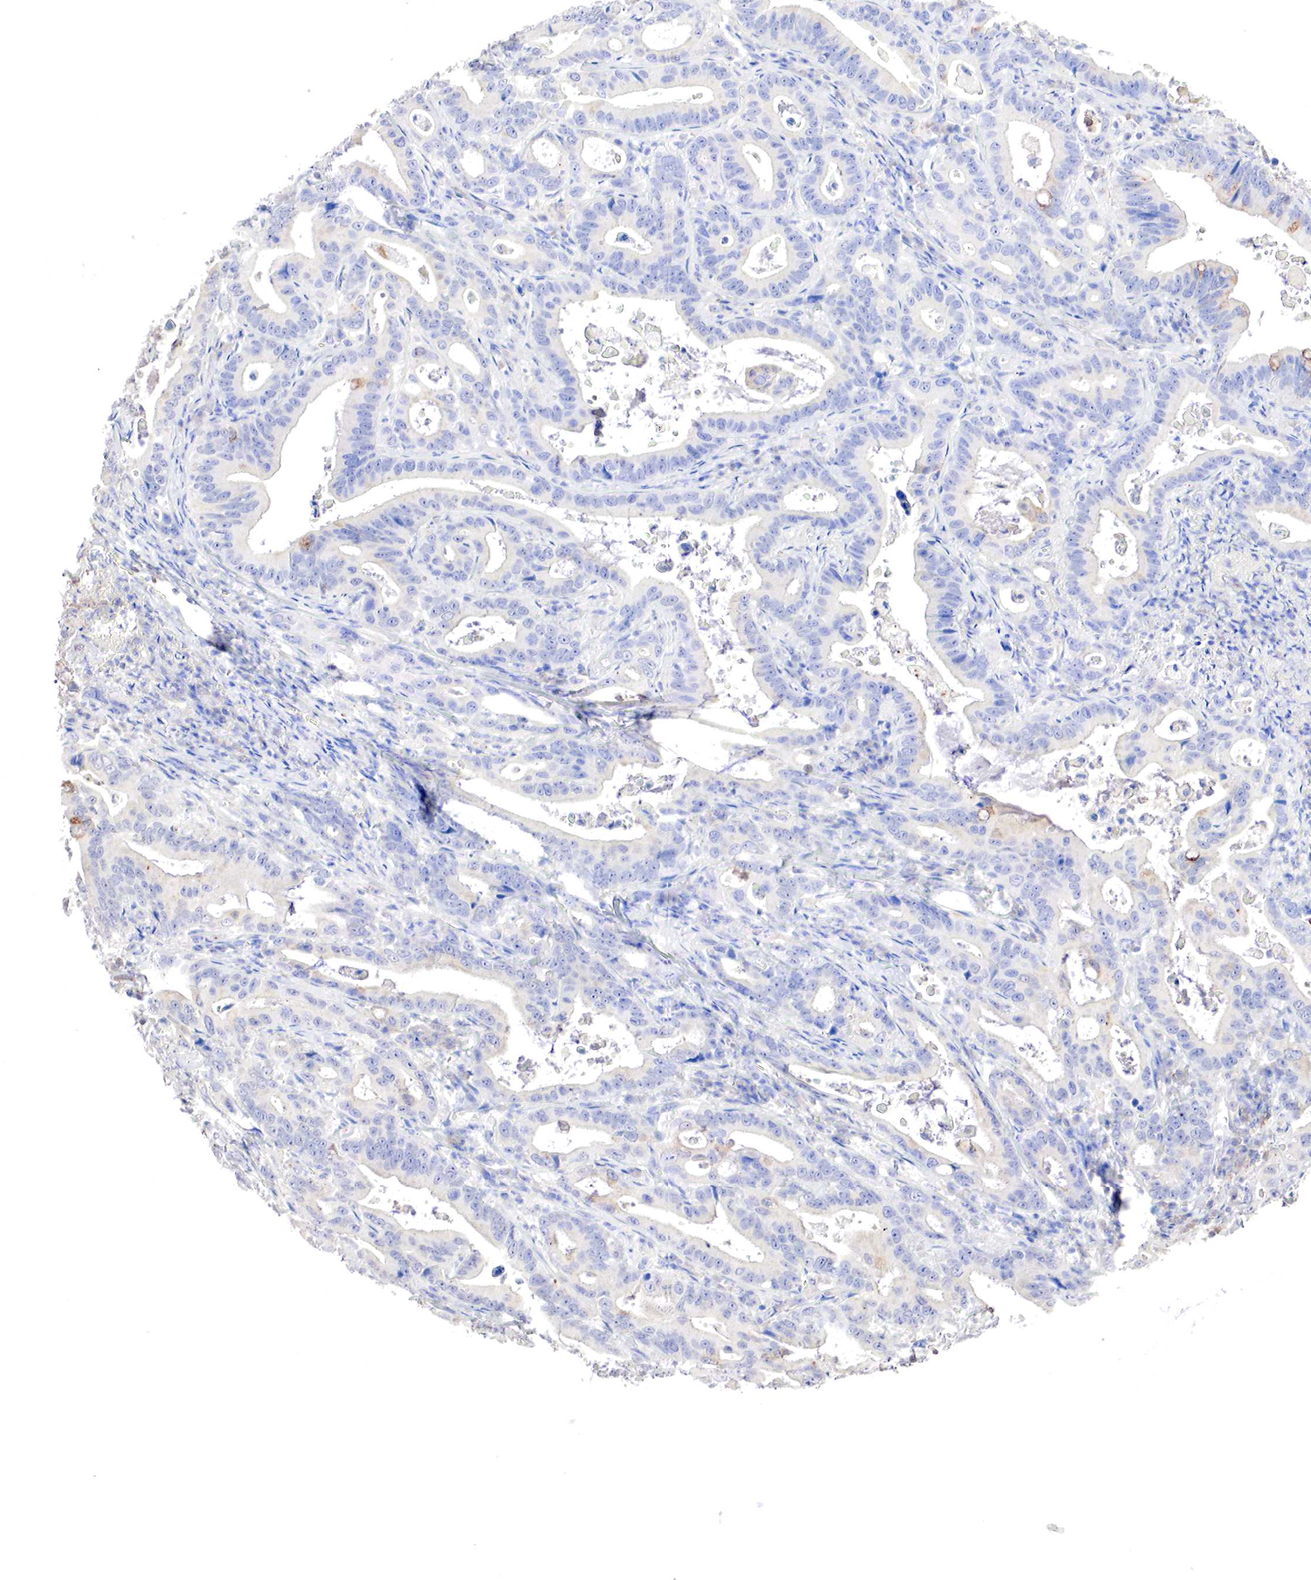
{"staining": {"intensity": "negative", "quantity": "none", "location": "none"}, "tissue": "stomach cancer", "cell_type": "Tumor cells", "image_type": "cancer", "snomed": [{"axis": "morphology", "description": "Adenocarcinoma, NOS"}, {"axis": "topography", "description": "Stomach, upper"}], "caption": "An image of human stomach adenocarcinoma is negative for staining in tumor cells.", "gene": "GATA1", "patient": {"sex": "male", "age": 63}}